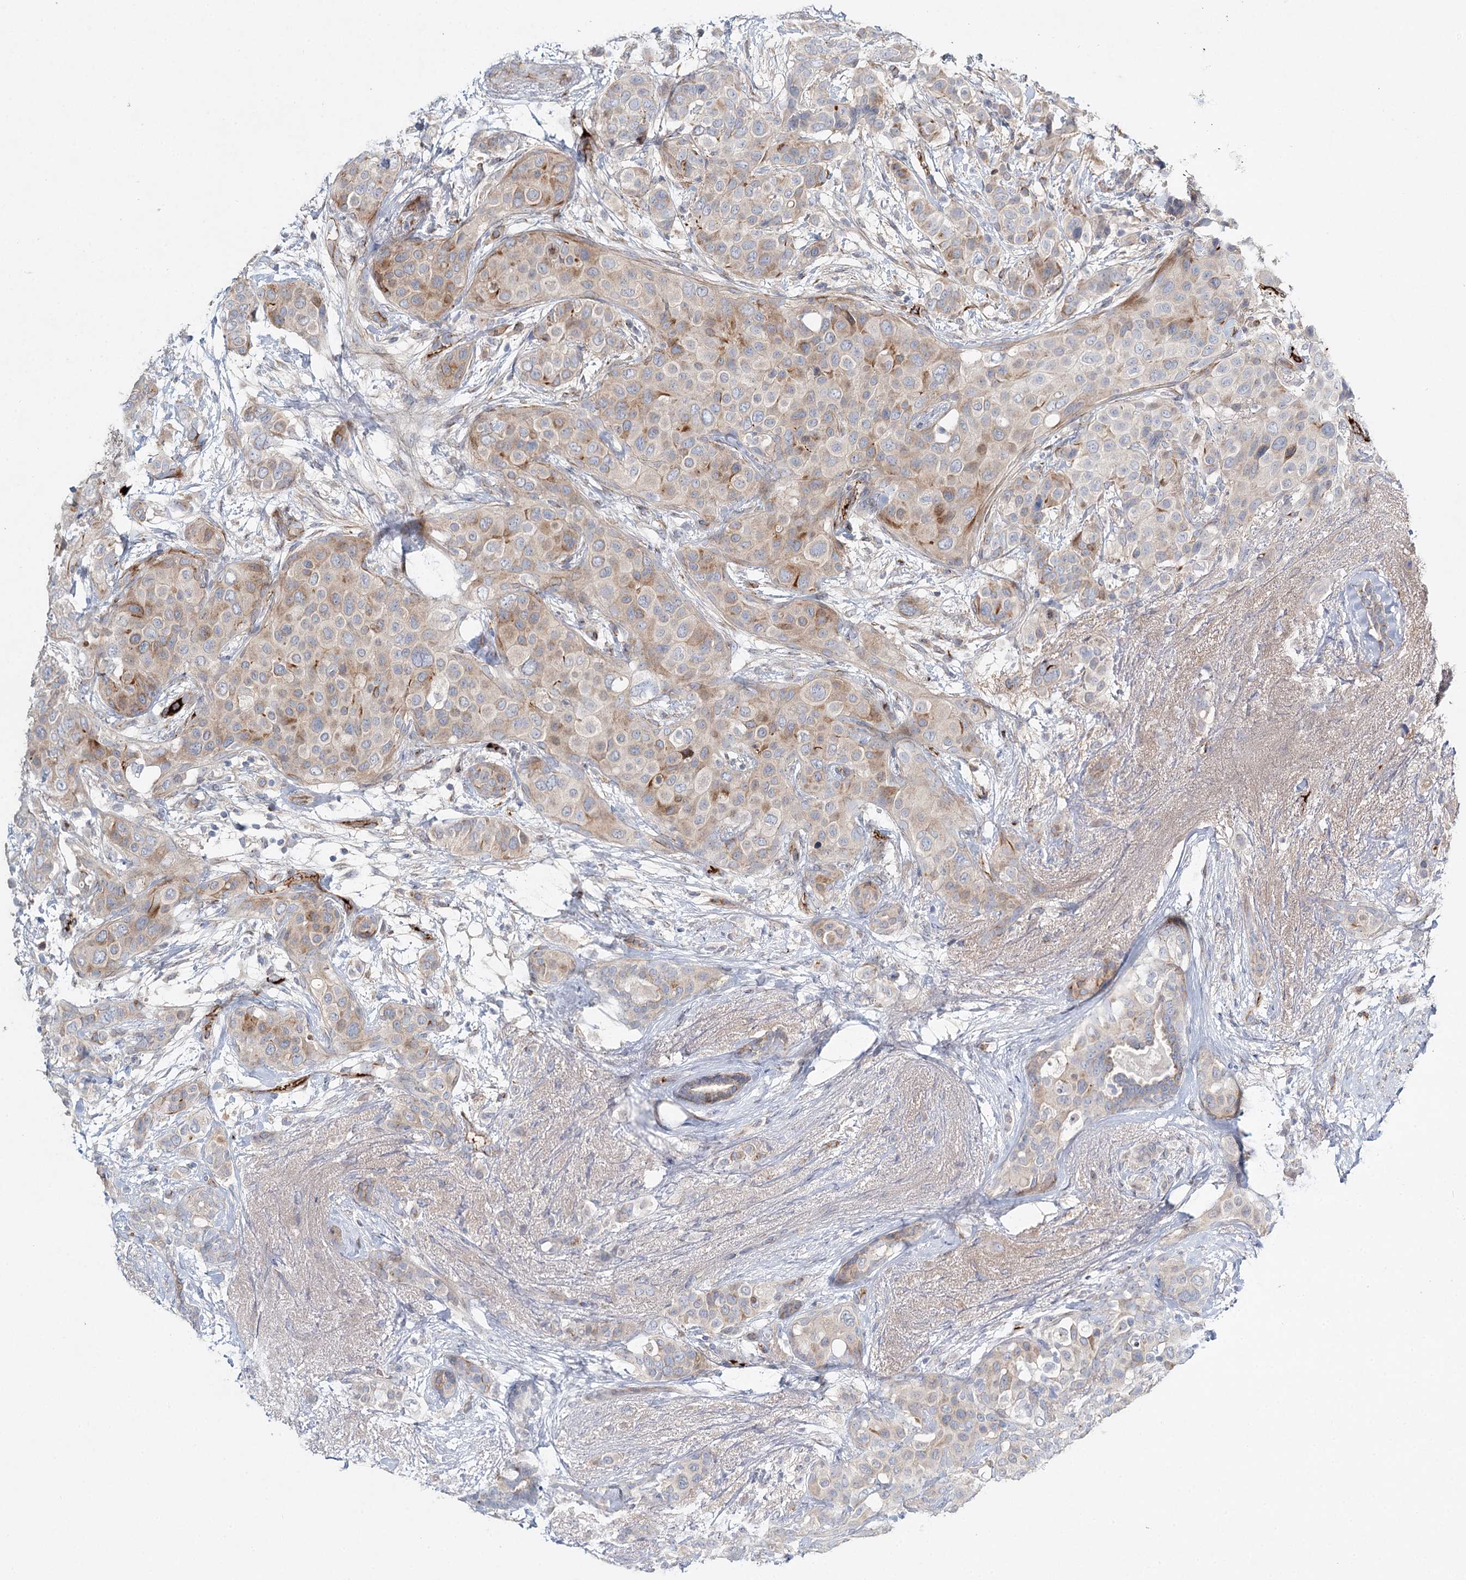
{"staining": {"intensity": "weak", "quantity": "25%-75%", "location": "cytoplasmic/membranous"}, "tissue": "breast cancer", "cell_type": "Tumor cells", "image_type": "cancer", "snomed": [{"axis": "morphology", "description": "Lobular carcinoma"}, {"axis": "topography", "description": "Breast"}], "caption": "Breast cancer was stained to show a protein in brown. There is low levels of weak cytoplasmic/membranous staining in about 25%-75% of tumor cells. The protein of interest is stained brown, and the nuclei are stained in blue (DAB IHC with brightfield microscopy, high magnification).", "gene": "ALKBH8", "patient": {"sex": "female", "age": 51}}